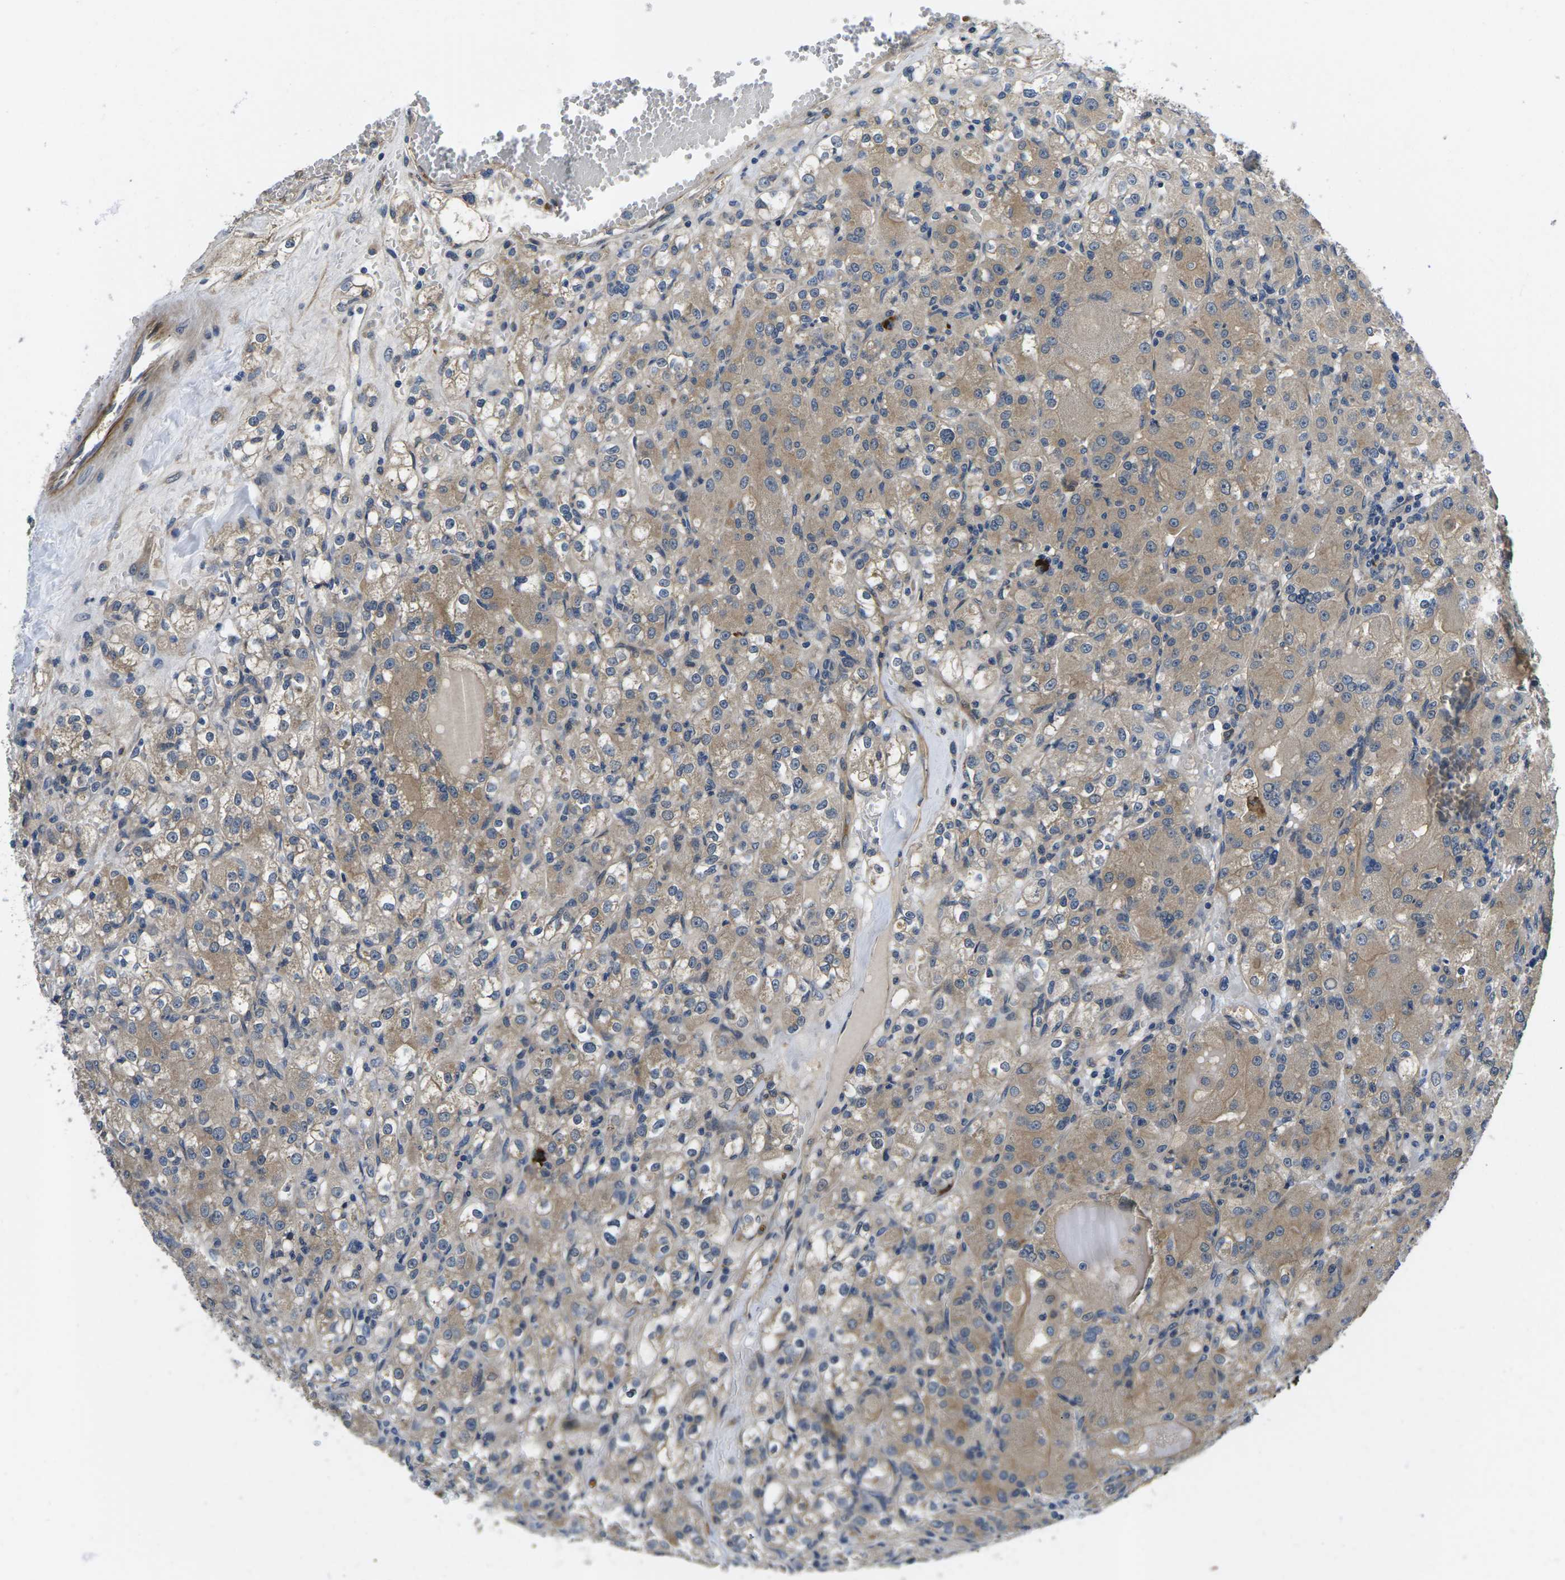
{"staining": {"intensity": "weak", "quantity": "25%-75%", "location": "cytoplasmic/membranous"}, "tissue": "renal cancer", "cell_type": "Tumor cells", "image_type": "cancer", "snomed": [{"axis": "morphology", "description": "Normal tissue, NOS"}, {"axis": "morphology", "description": "Adenocarcinoma, NOS"}, {"axis": "topography", "description": "Kidney"}], "caption": "Immunohistochemistry (IHC) of human adenocarcinoma (renal) displays low levels of weak cytoplasmic/membranous expression in approximately 25%-75% of tumor cells.", "gene": "PLCE1", "patient": {"sex": "male", "age": 61}}